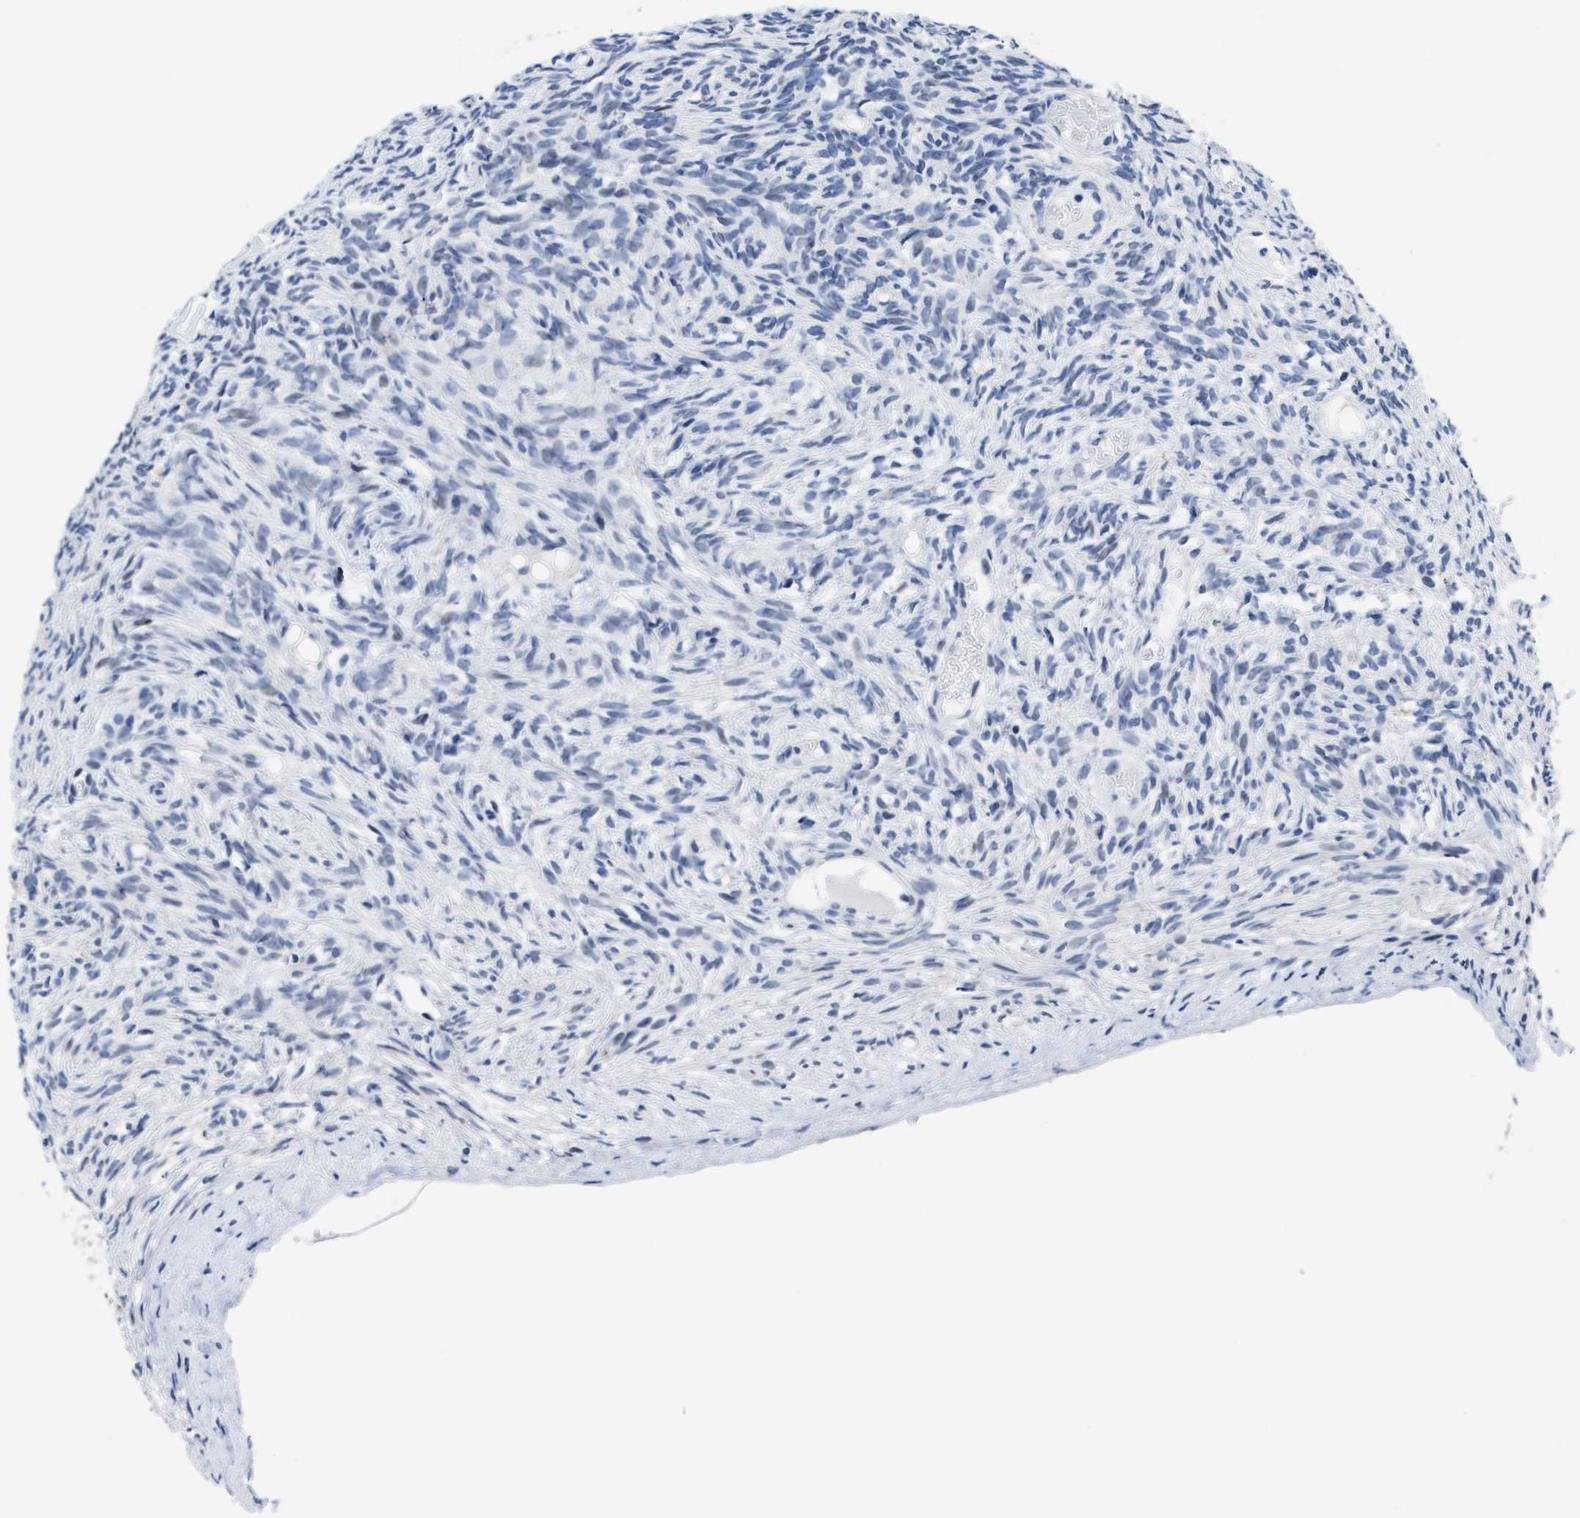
{"staining": {"intensity": "negative", "quantity": "none", "location": "none"}, "tissue": "ovary", "cell_type": "Ovarian stroma cells", "image_type": "normal", "snomed": [{"axis": "morphology", "description": "Normal tissue, NOS"}, {"axis": "topography", "description": "Ovary"}], "caption": "Benign ovary was stained to show a protein in brown. There is no significant positivity in ovarian stroma cells.", "gene": "HOOK1", "patient": {"sex": "female", "age": 33}}